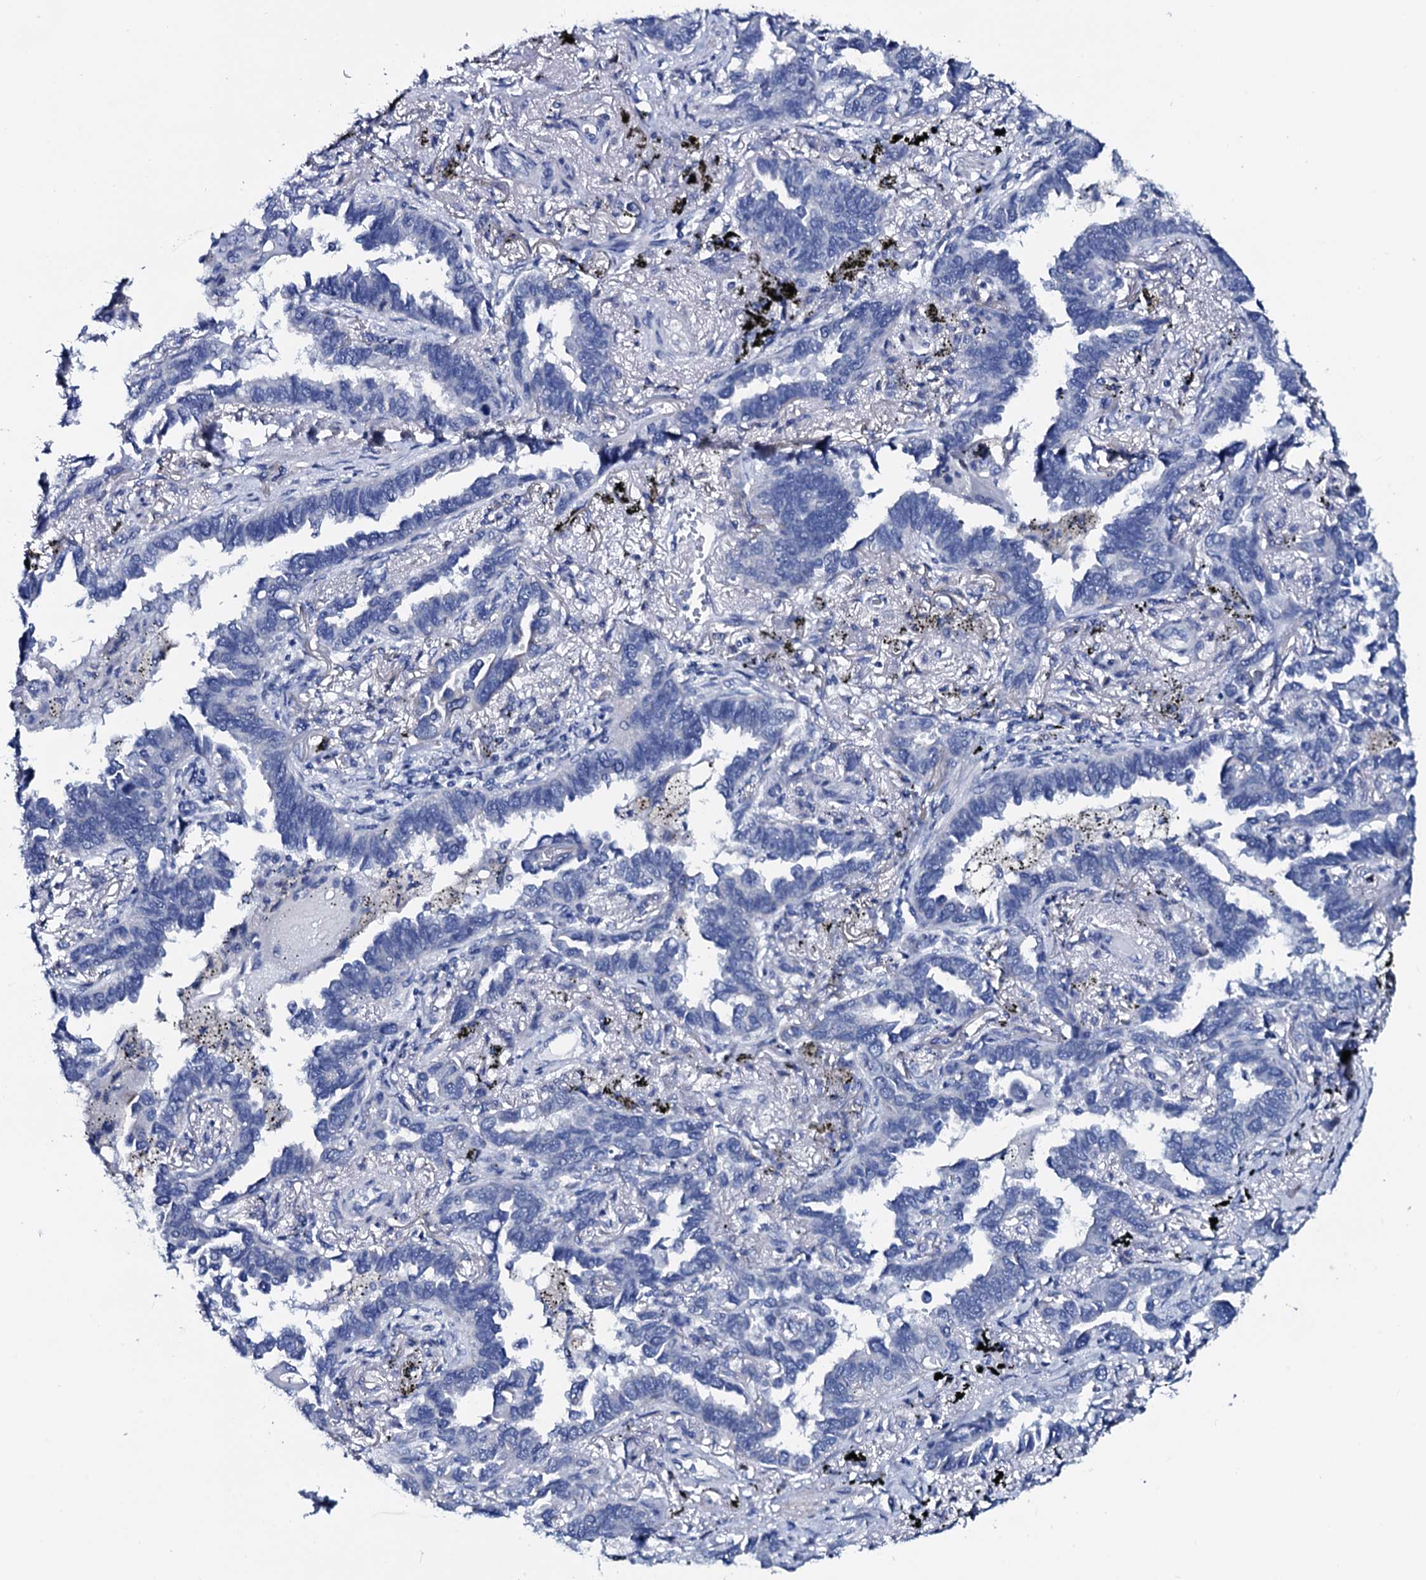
{"staining": {"intensity": "negative", "quantity": "none", "location": "none"}, "tissue": "lung cancer", "cell_type": "Tumor cells", "image_type": "cancer", "snomed": [{"axis": "morphology", "description": "Adenocarcinoma, NOS"}, {"axis": "topography", "description": "Lung"}], "caption": "Tumor cells are negative for brown protein staining in lung adenocarcinoma.", "gene": "GYS2", "patient": {"sex": "male", "age": 67}}